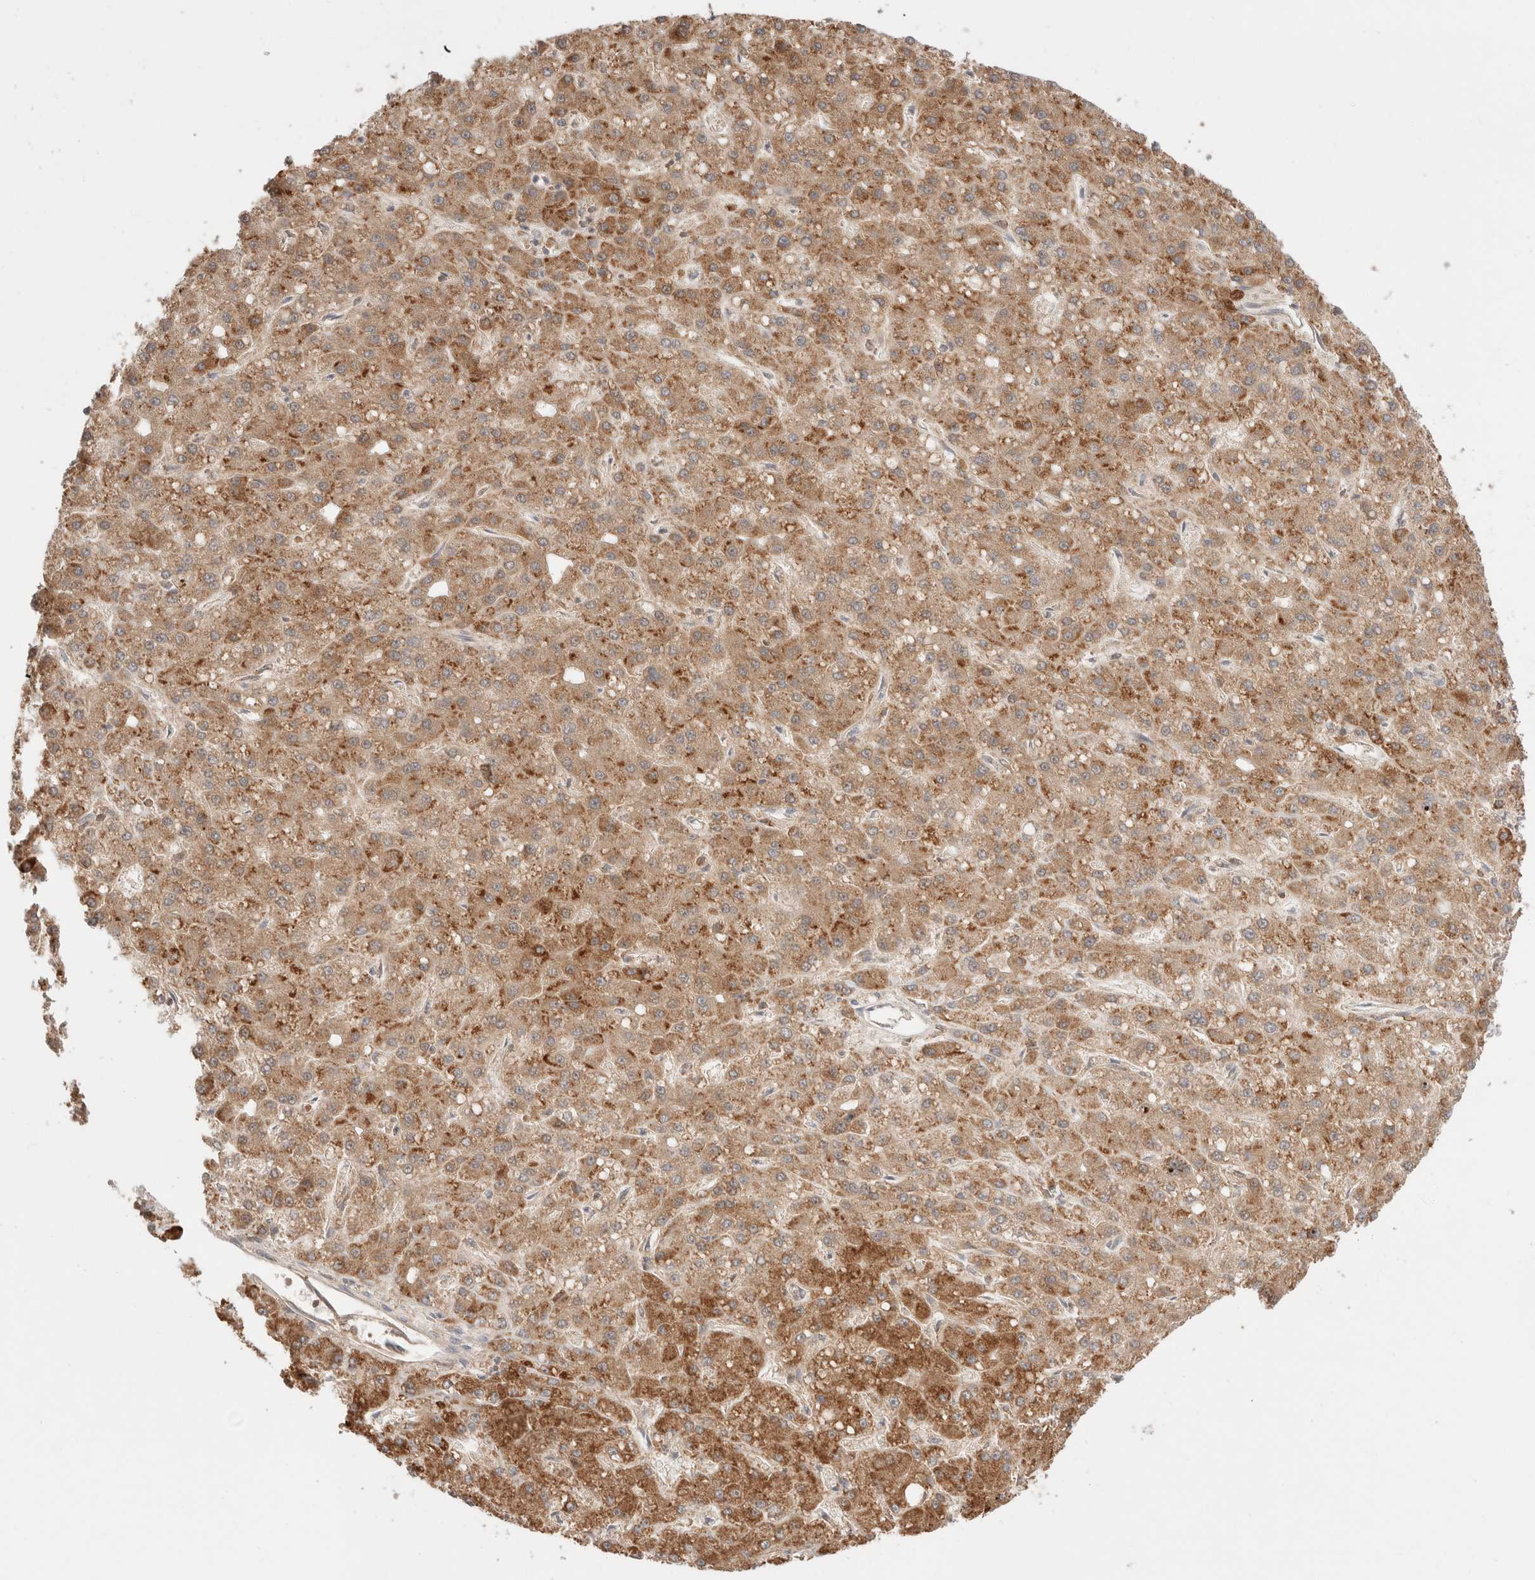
{"staining": {"intensity": "moderate", "quantity": ">75%", "location": "cytoplasmic/membranous"}, "tissue": "liver cancer", "cell_type": "Tumor cells", "image_type": "cancer", "snomed": [{"axis": "morphology", "description": "Carcinoma, Hepatocellular, NOS"}, {"axis": "topography", "description": "Liver"}], "caption": "A brown stain shows moderate cytoplasmic/membranous positivity of a protein in human hepatocellular carcinoma (liver) tumor cells. The staining was performed using DAB (3,3'-diaminobenzidine), with brown indicating positive protein expression. Nuclei are stained blue with hematoxylin.", "gene": "XKR4", "patient": {"sex": "male", "age": 67}}